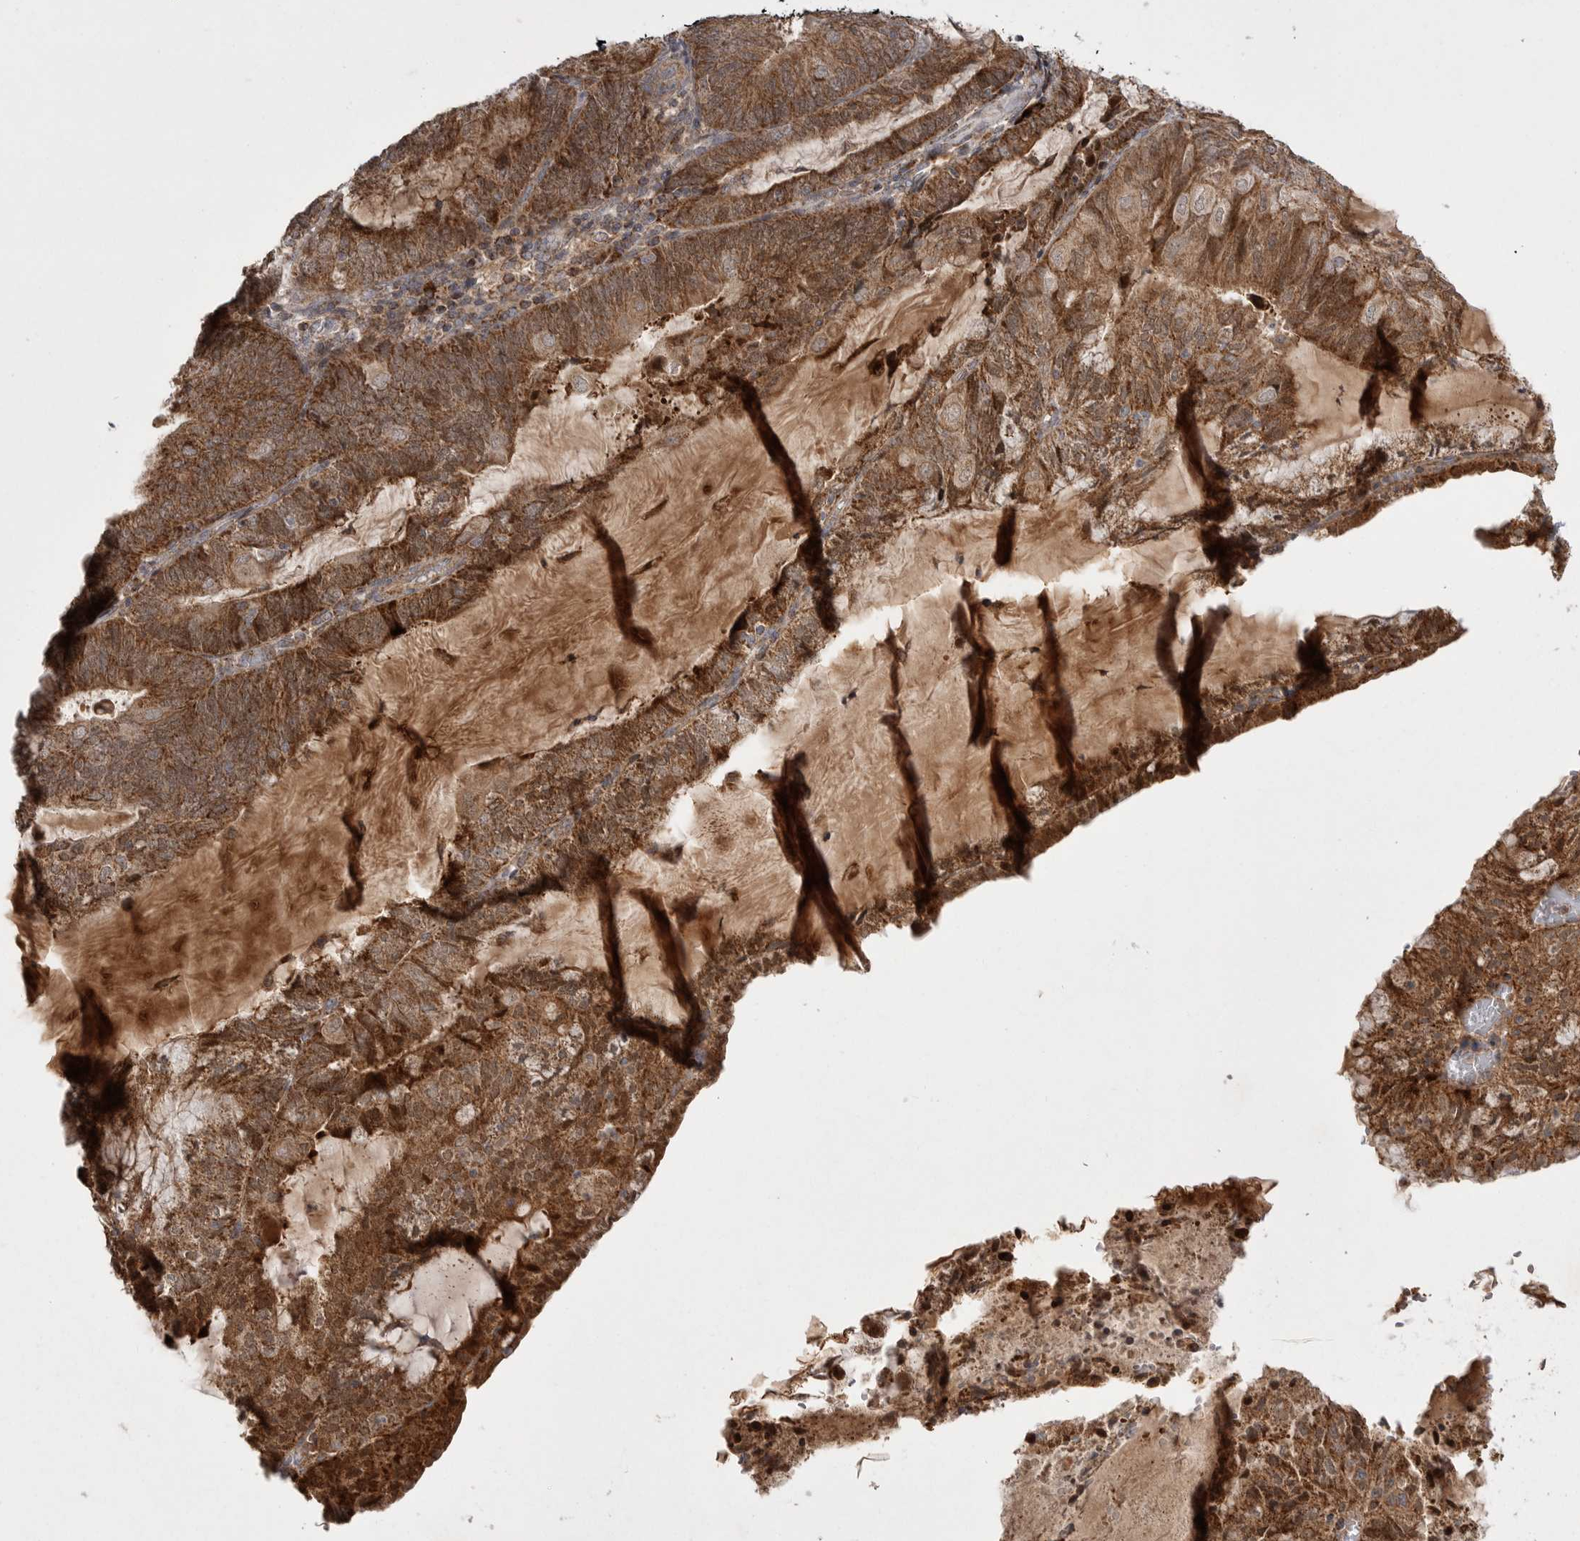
{"staining": {"intensity": "strong", "quantity": ">75%", "location": "cytoplasmic/membranous"}, "tissue": "endometrial cancer", "cell_type": "Tumor cells", "image_type": "cancer", "snomed": [{"axis": "morphology", "description": "Adenocarcinoma, NOS"}, {"axis": "topography", "description": "Endometrium"}], "caption": "Endometrial cancer (adenocarcinoma) tissue displays strong cytoplasmic/membranous staining in approximately >75% of tumor cells", "gene": "KYAT3", "patient": {"sex": "female", "age": 81}}